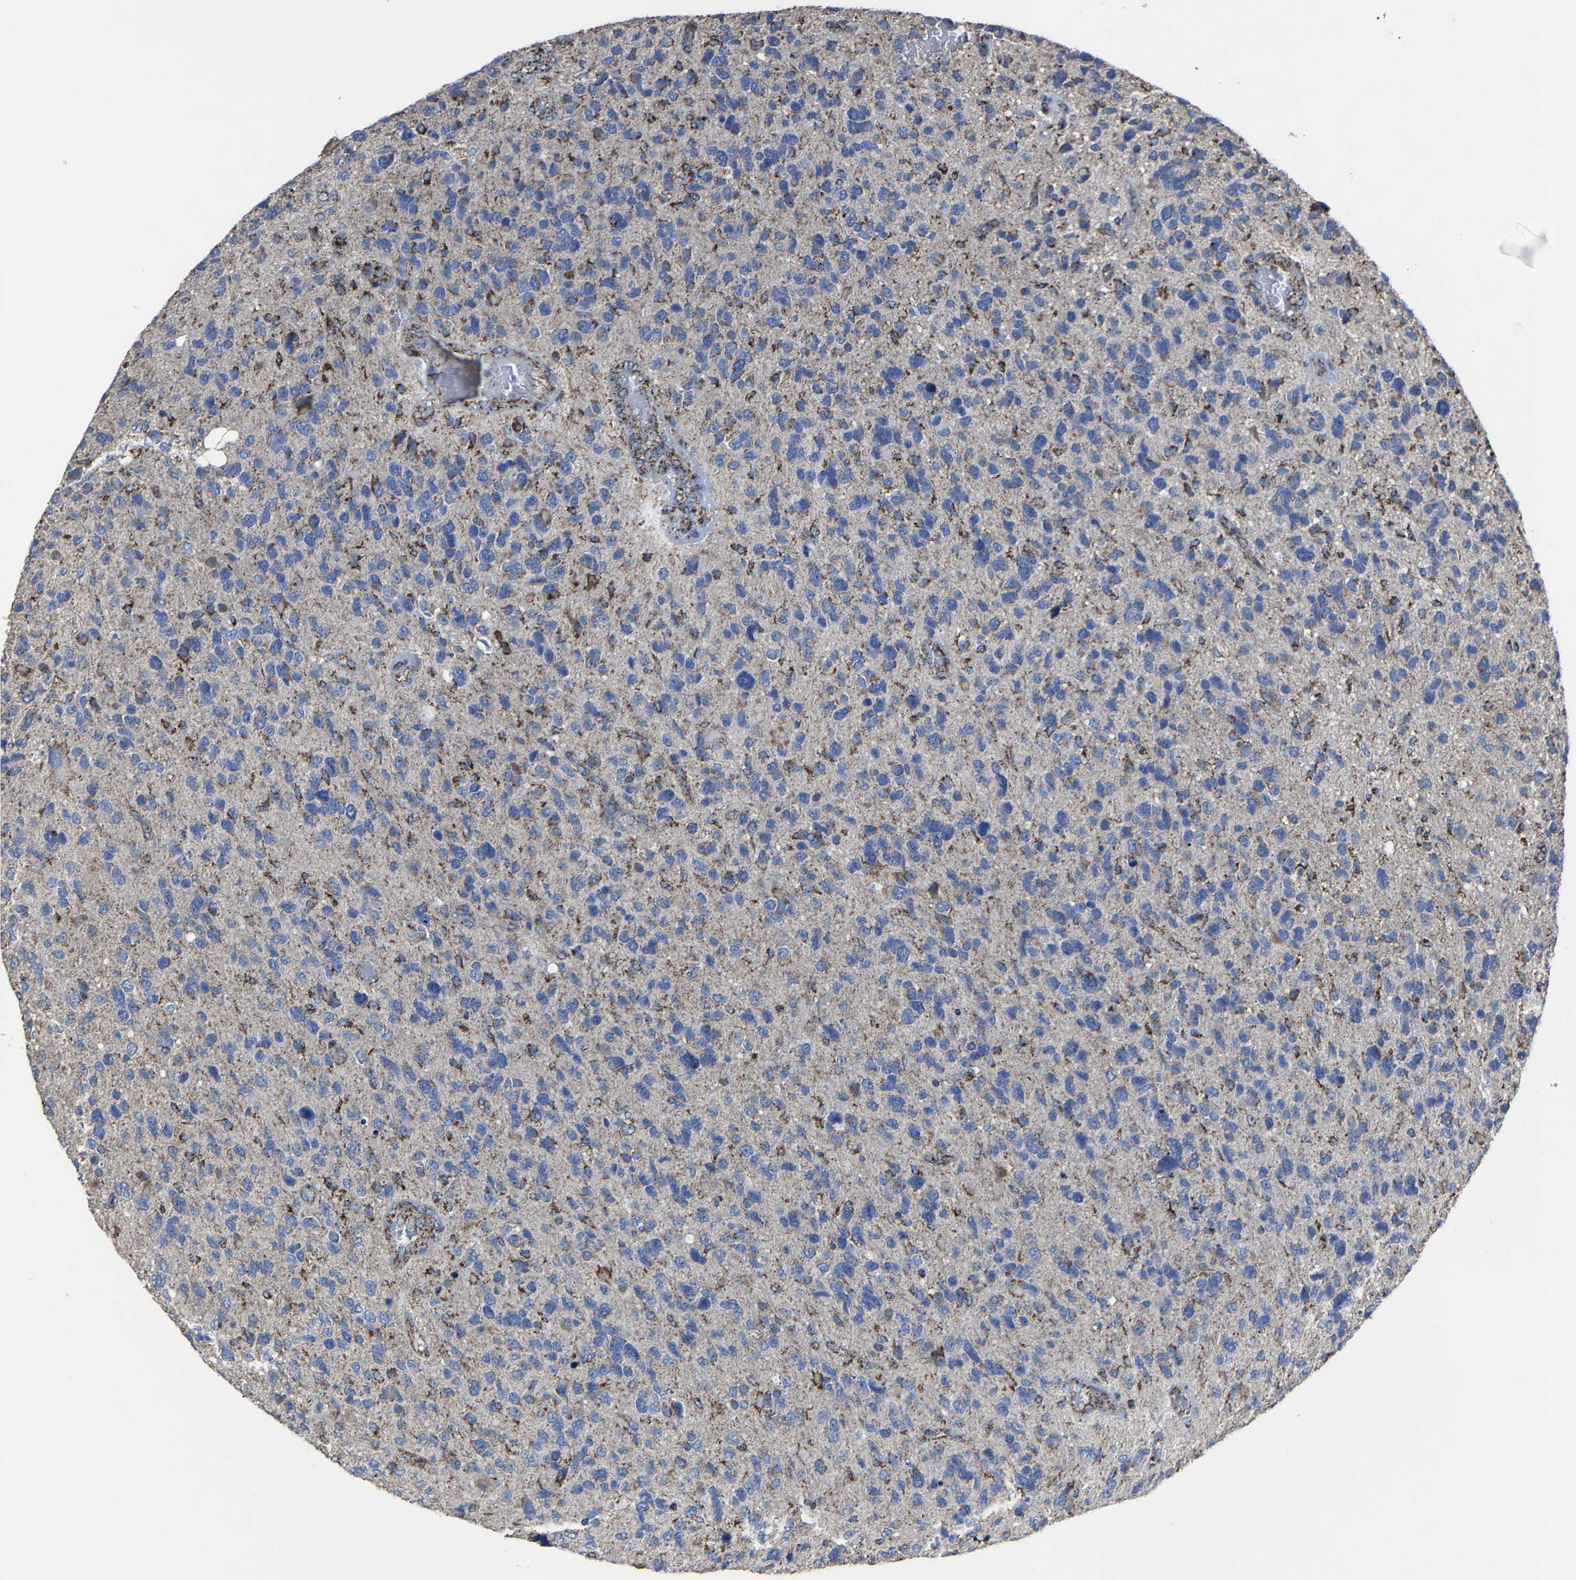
{"staining": {"intensity": "moderate", "quantity": "<25%", "location": "cytoplasmic/membranous"}, "tissue": "glioma", "cell_type": "Tumor cells", "image_type": "cancer", "snomed": [{"axis": "morphology", "description": "Glioma, malignant, High grade"}, {"axis": "topography", "description": "Brain"}], "caption": "DAB (3,3'-diaminobenzidine) immunohistochemical staining of human malignant glioma (high-grade) displays moderate cytoplasmic/membranous protein staining in approximately <25% of tumor cells. Nuclei are stained in blue.", "gene": "NDUFV3", "patient": {"sex": "female", "age": 58}}